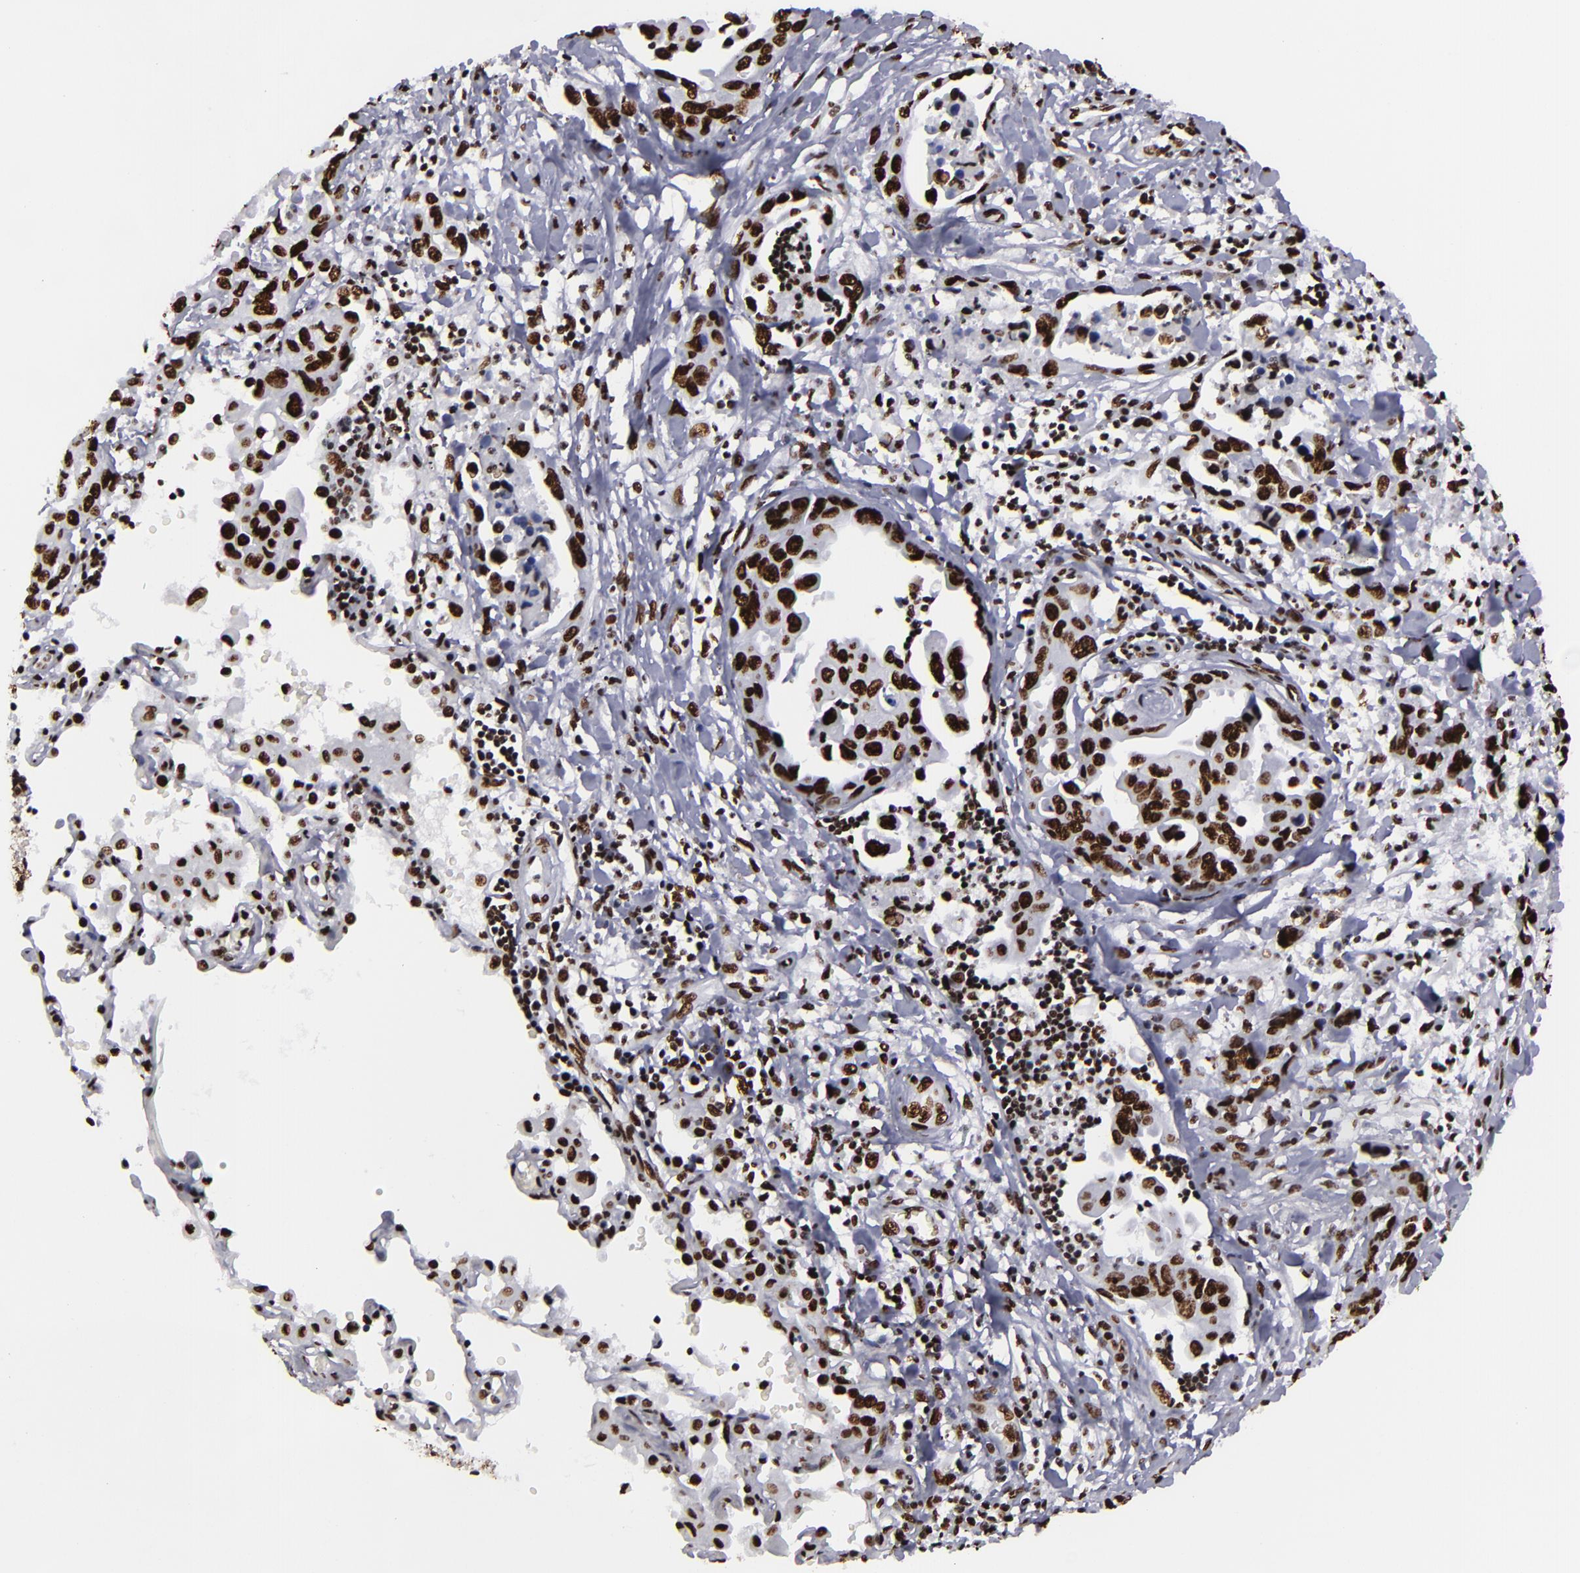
{"staining": {"intensity": "strong", "quantity": ">75%", "location": "nuclear"}, "tissue": "lung cancer", "cell_type": "Tumor cells", "image_type": "cancer", "snomed": [{"axis": "morphology", "description": "Adenocarcinoma, NOS"}, {"axis": "topography", "description": "Lung"}], "caption": "Protein expression by immunohistochemistry demonstrates strong nuclear positivity in about >75% of tumor cells in lung adenocarcinoma.", "gene": "SAFB", "patient": {"sex": "male", "age": 64}}